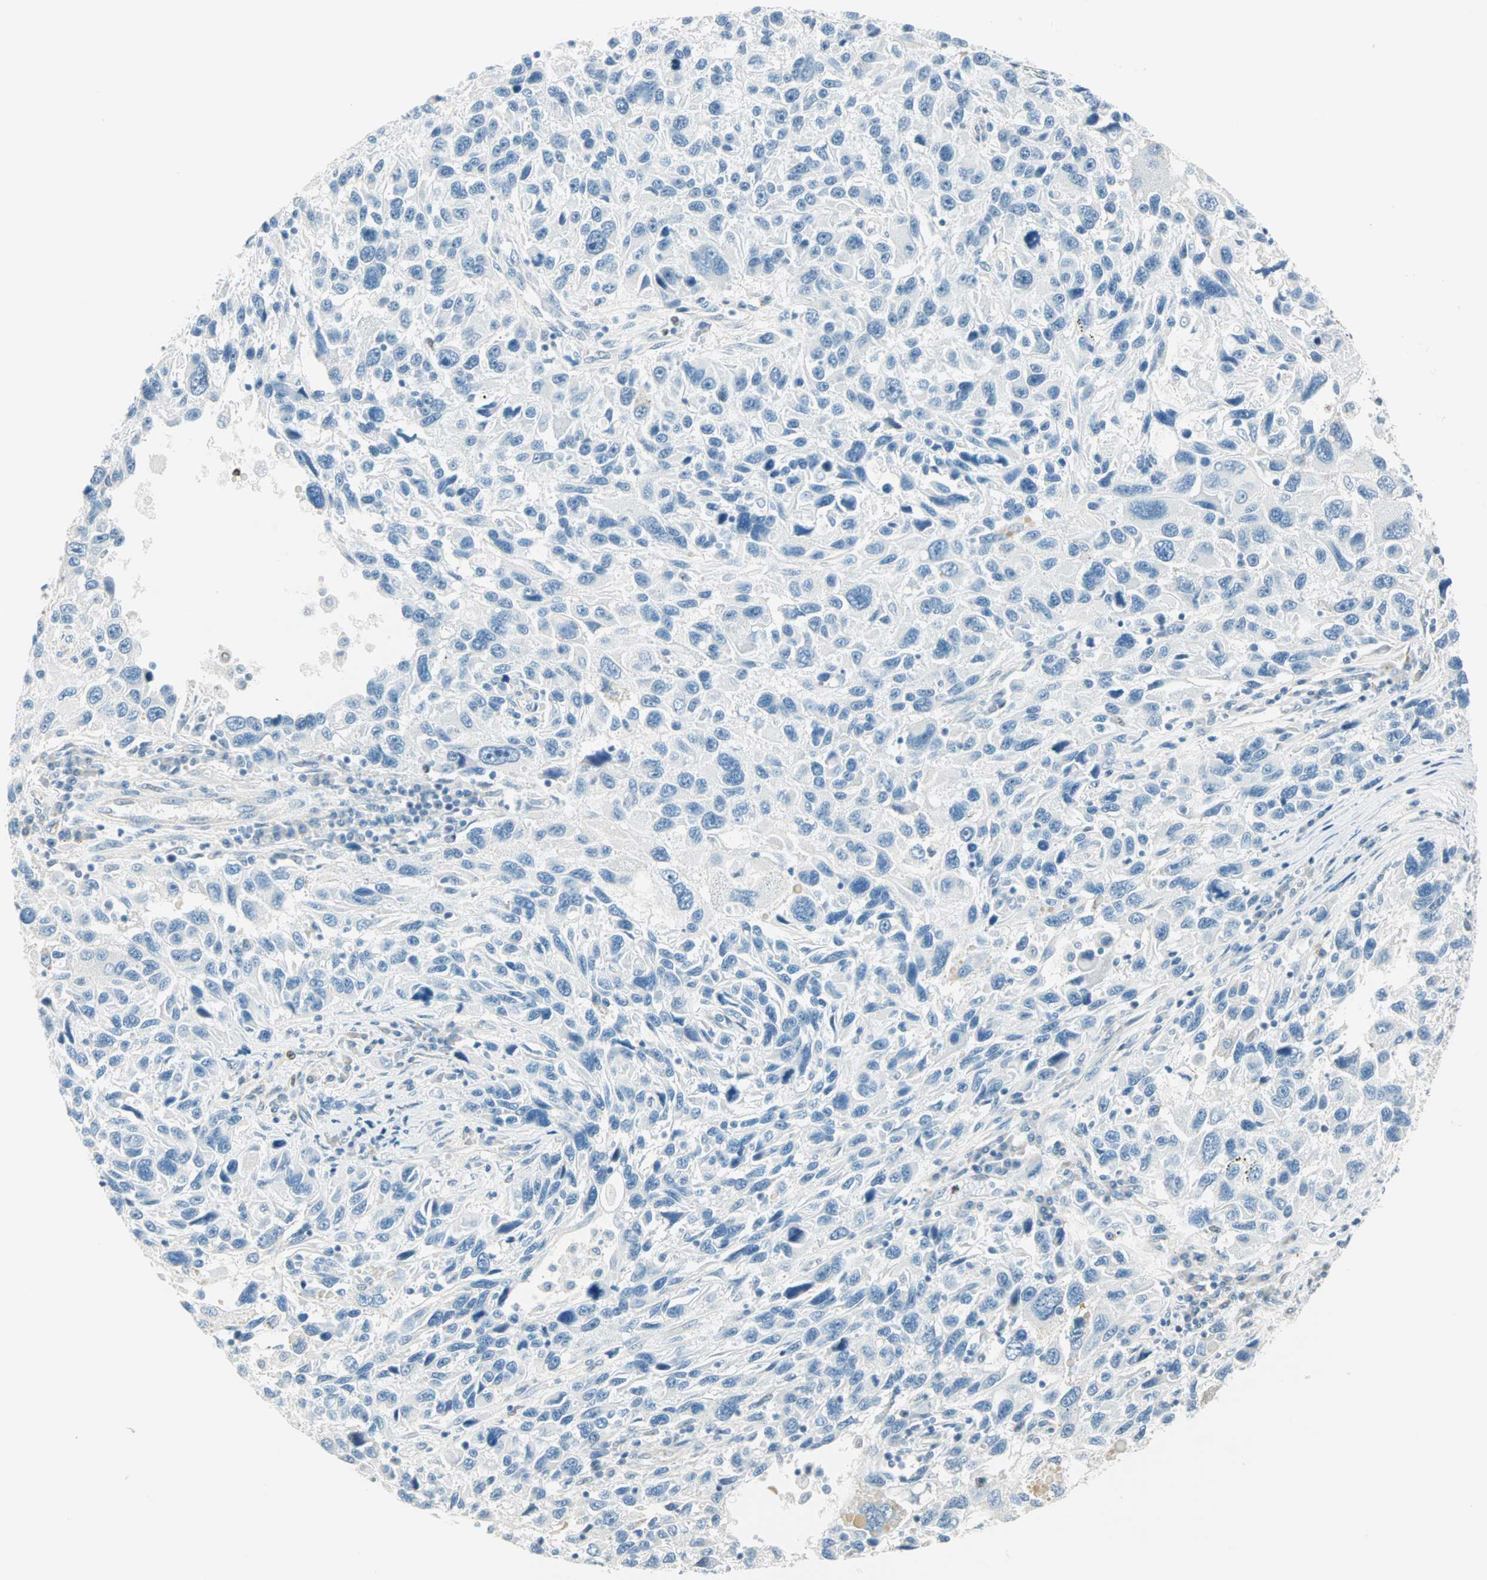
{"staining": {"intensity": "negative", "quantity": "none", "location": "none"}, "tissue": "melanoma", "cell_type": "Tumor cells", "image_type": "cancer", "snomed": [{"axis": "morphology", "description": "Malignant melanoma, NOS"}, {"axis": "topography", "description": "Skin"}], "caption": "DAB (3,3'-diaminobenzidine) immunohistochemical staining of malignant melanoma demonstrates no significant expression in tumor cells.", "gene": "MLLT10", "patient": {"sex": "male", "age": 53}}